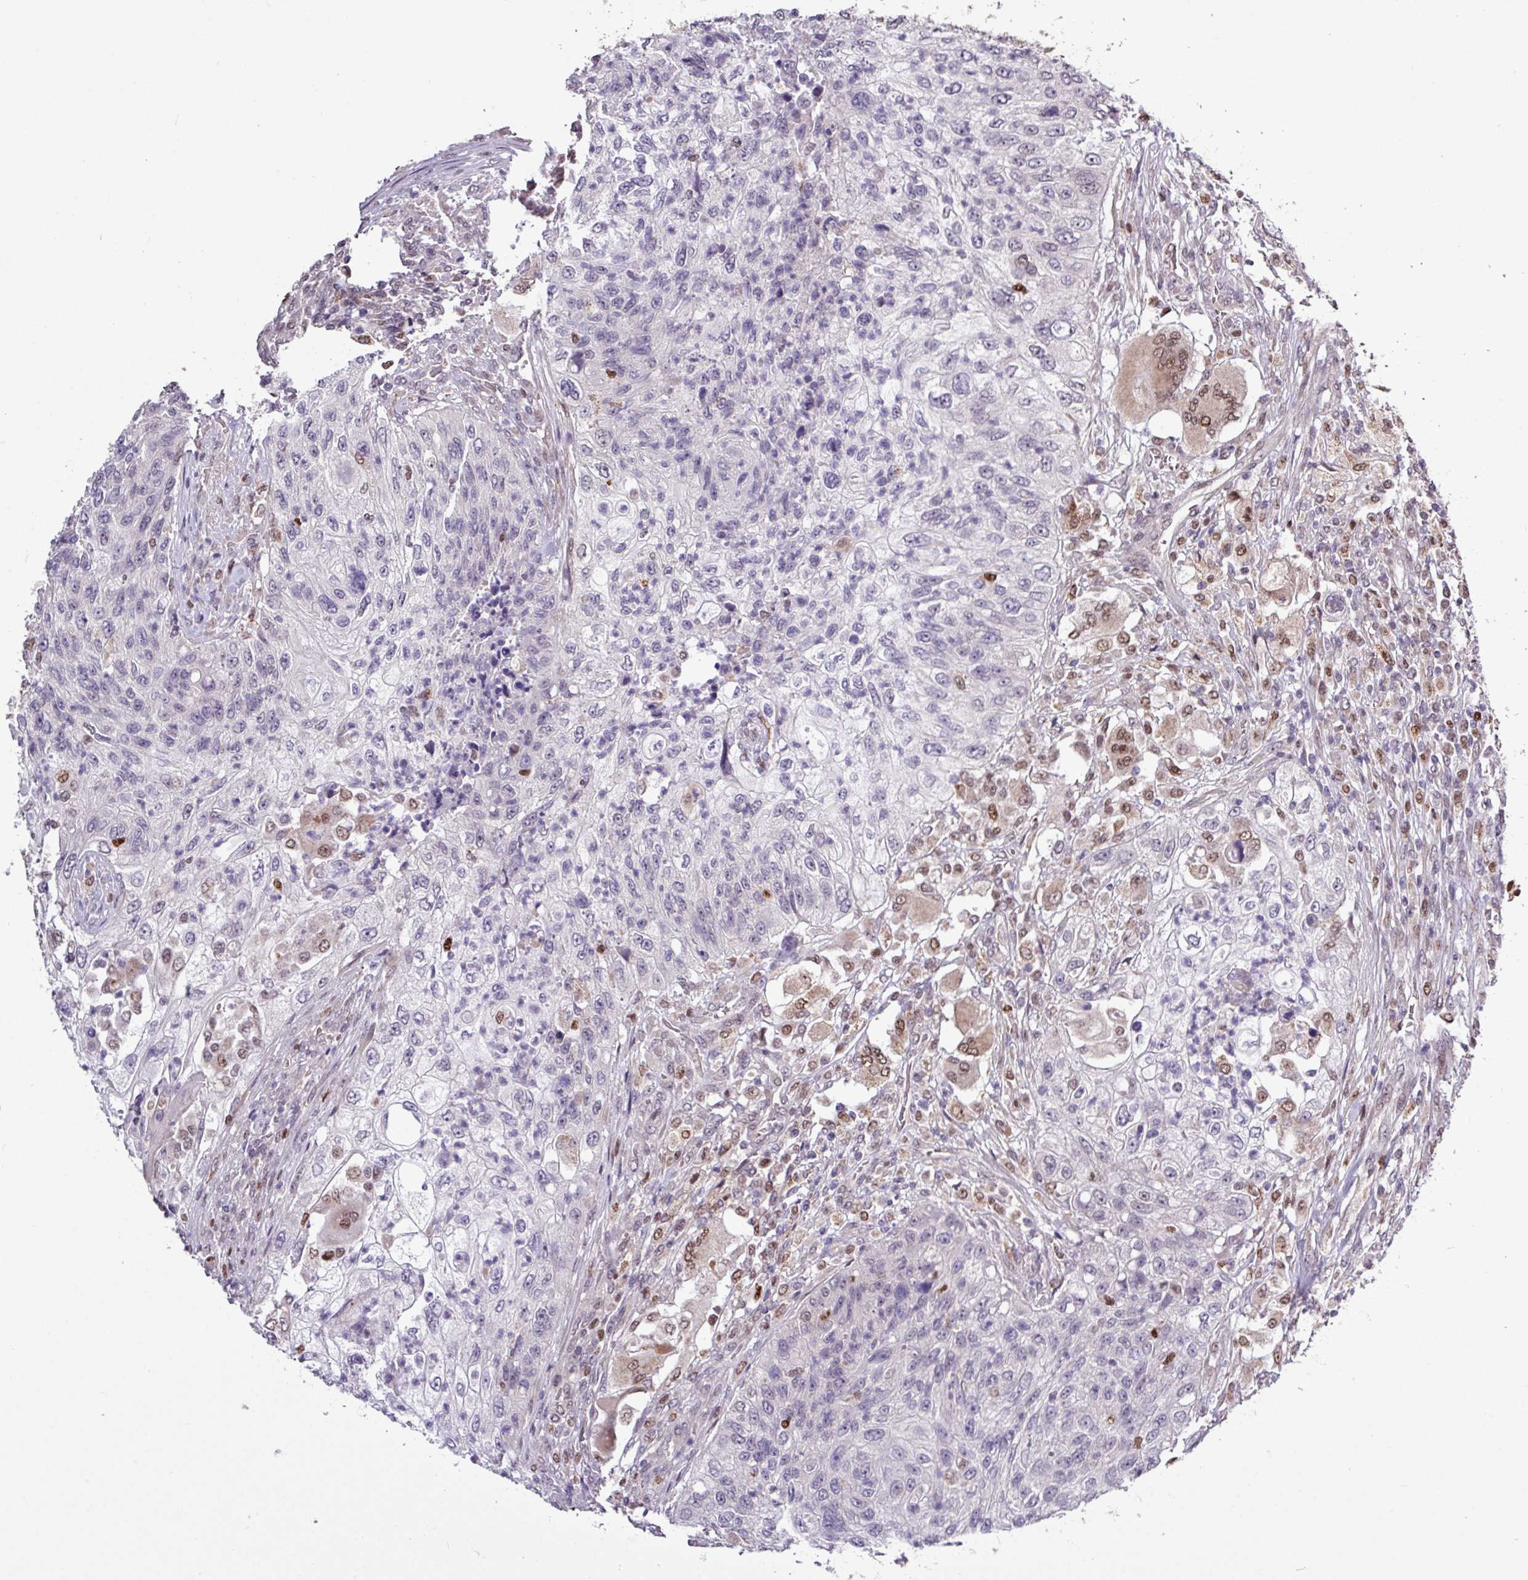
{"staining": {"intensity": "moderate", "quantity": "<25%", "location": "nuclear"}, "tissue": "urothelial cancer", "cell_type": "Tumor cells", "image_type": "cancer", "snomed": [{"axis": "morphology", "description": "Urothelial carcinoma, High grade"}, {"axis": "topography", "description": "Urinary bladder"}], "caption": "Brown immunohistochemical staining in human urothelial cancer exhibits moderate nuclear staining in approximately <25% of tumor cells.", "gene": "SKIC2", "patient": {"sex": "female", "age": 60}}